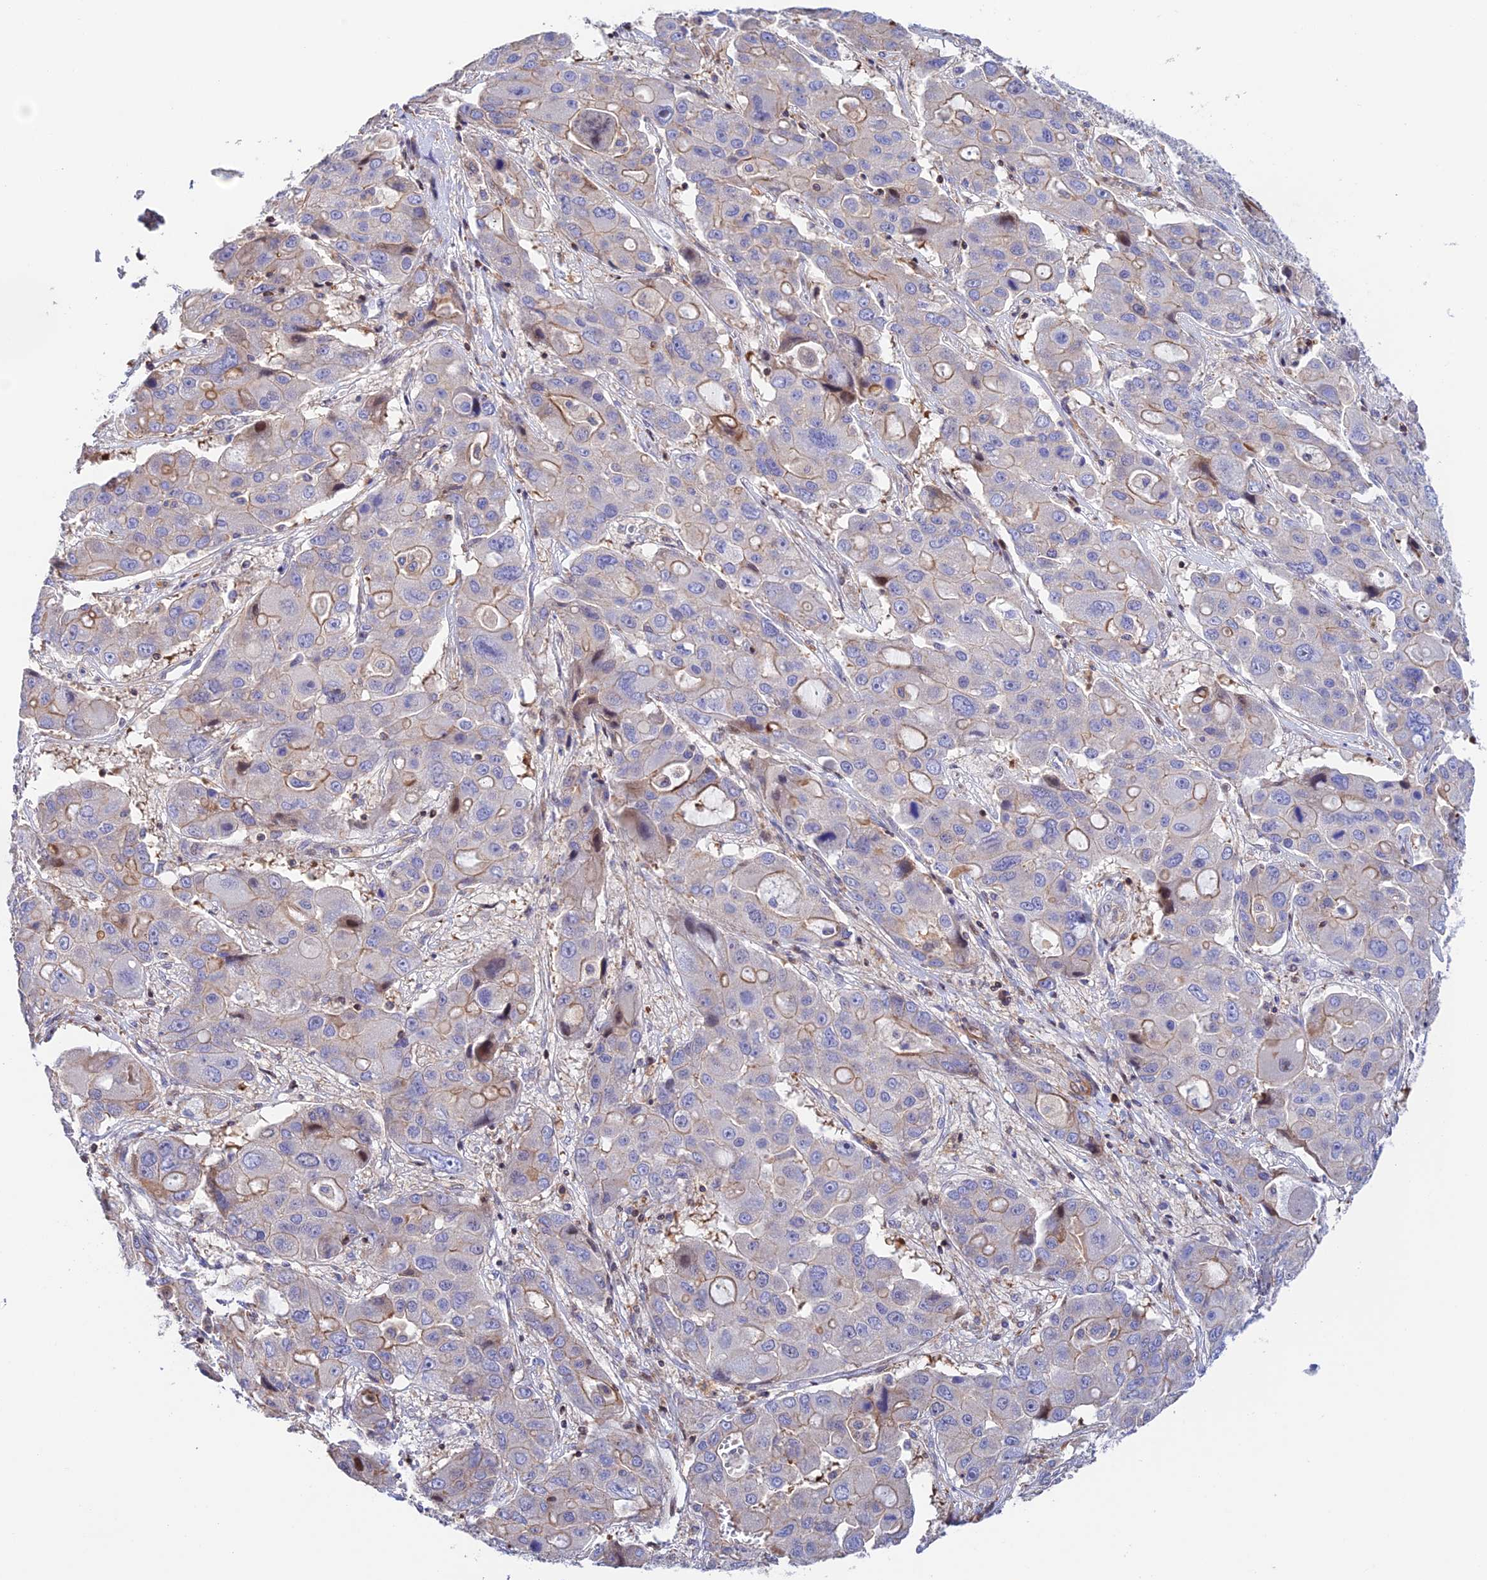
{"staining": {"intensity": "moderate", "quantity": "<25%", "location": "cytoplasmic/membranous"}, "tissue": "liver cancer", "cell_type": "Tumor cells", "image_type": "cancer", "snomed": [{"axis": "morphology", "description": "Cholangiocarcinoma"}, {"axis": "topography", "description": "Liver"}], "caption": "A brown stain labels moderate cytoplasmic/membranous staining of a protein in liver cholangiocarcinoma tumor cells.", "gene": "PRIM1", "patient": {"sex": "male", "age": 67}}